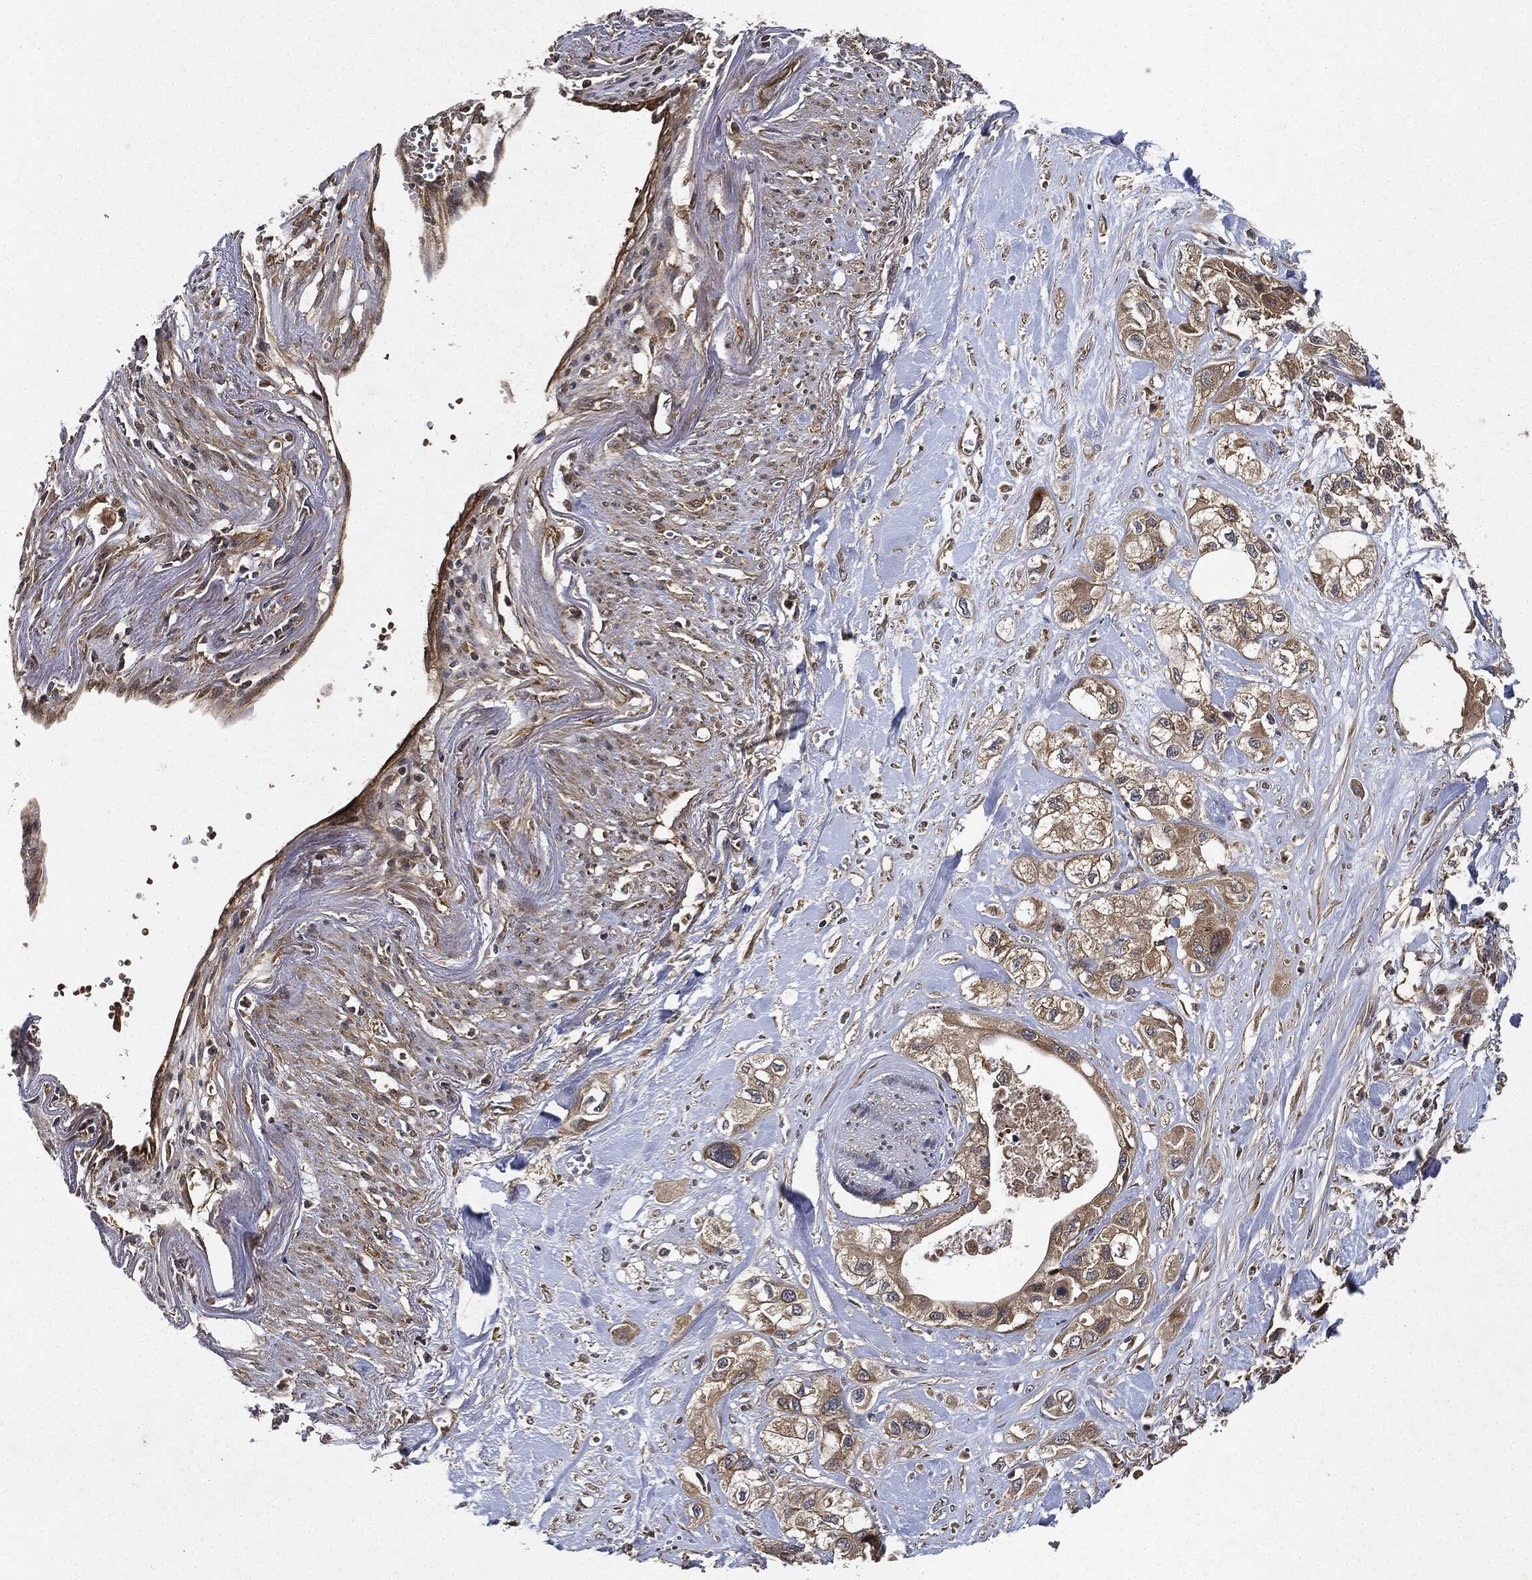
{"staining": {"intensity": "weak", "quantity": ">75%", "location": "cytoplasmic/membranous"}, "tissue": "pancreatic cancer", "cell_type": "Tumor cells", "image_type": "cancer", "snomed": [{"axis": "morphology", "description": "Adenocarcinoma, NOS"}, {"axis": "topography", "description": "Pancreas"}], "caption": "An immunohistochemistry image of tumor tissue is shown. Protein staining in brown labels weak cytoplasmic/membranous positivity in pancreatic adenocarcinoma within tumor cells.", "gene": "MLST8", "patient": {"sex": "male", "age": 72}}